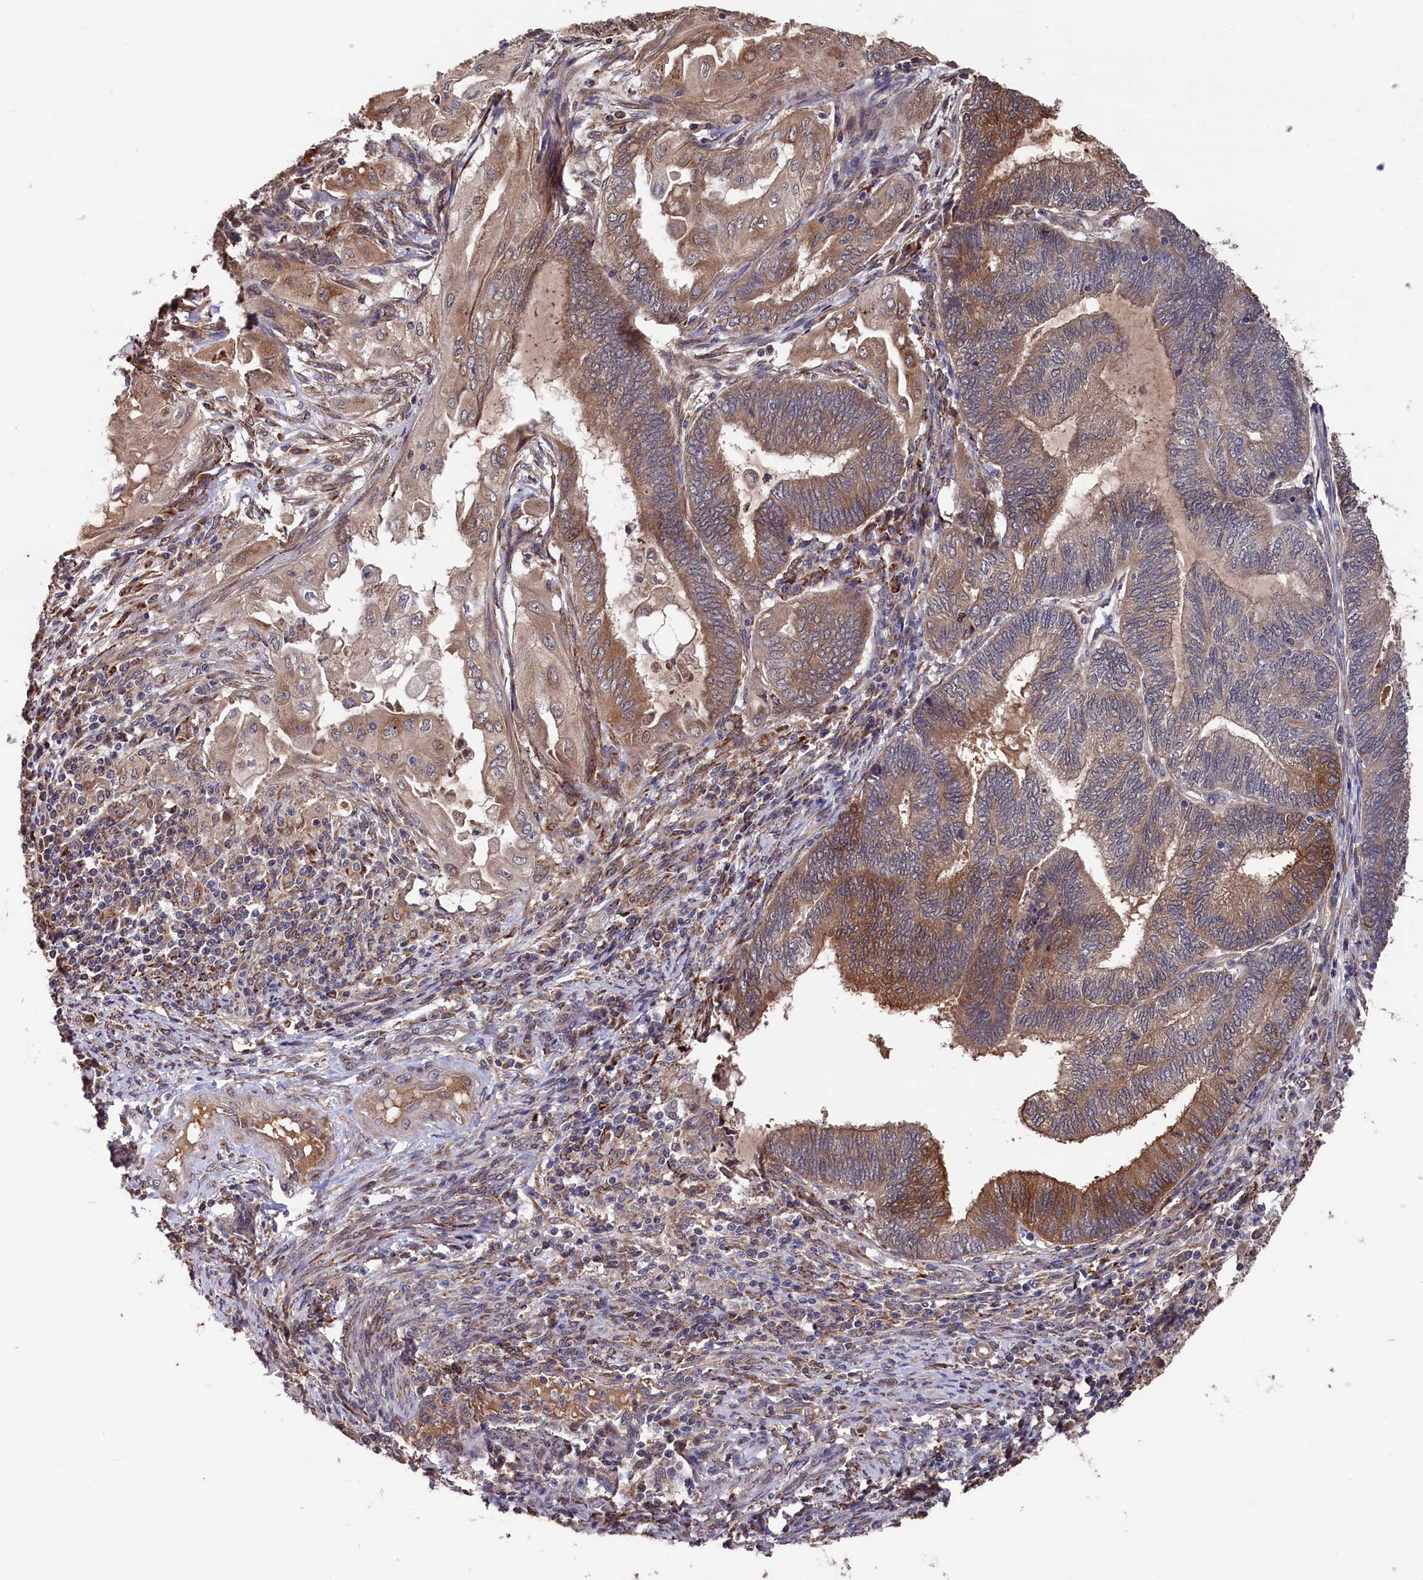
{"staining": {"intensity": "moderate", "quantity": "25%-75%", "location": "cytoplasmic/membranous"}, "tissue": "endometrial cancer", "cell_type": "Tumor cells", "image_type": "cancer", "snomed": [{"axis": "morphology", "description": "Adenocarcinoma, NOS"}, {"axis": "topography", "description": "Uterus"}, {"axis": "topography", "description": "Endometrium"}], "caption": "Human endometrial cancer stained with a brown dye demonstrates moderate cytoplasmic/membranous positive expression in approximately 25%-75% of tumor cells.", "gene": "SLC12A4", "patient": {"sex": "female", "age": 70}}